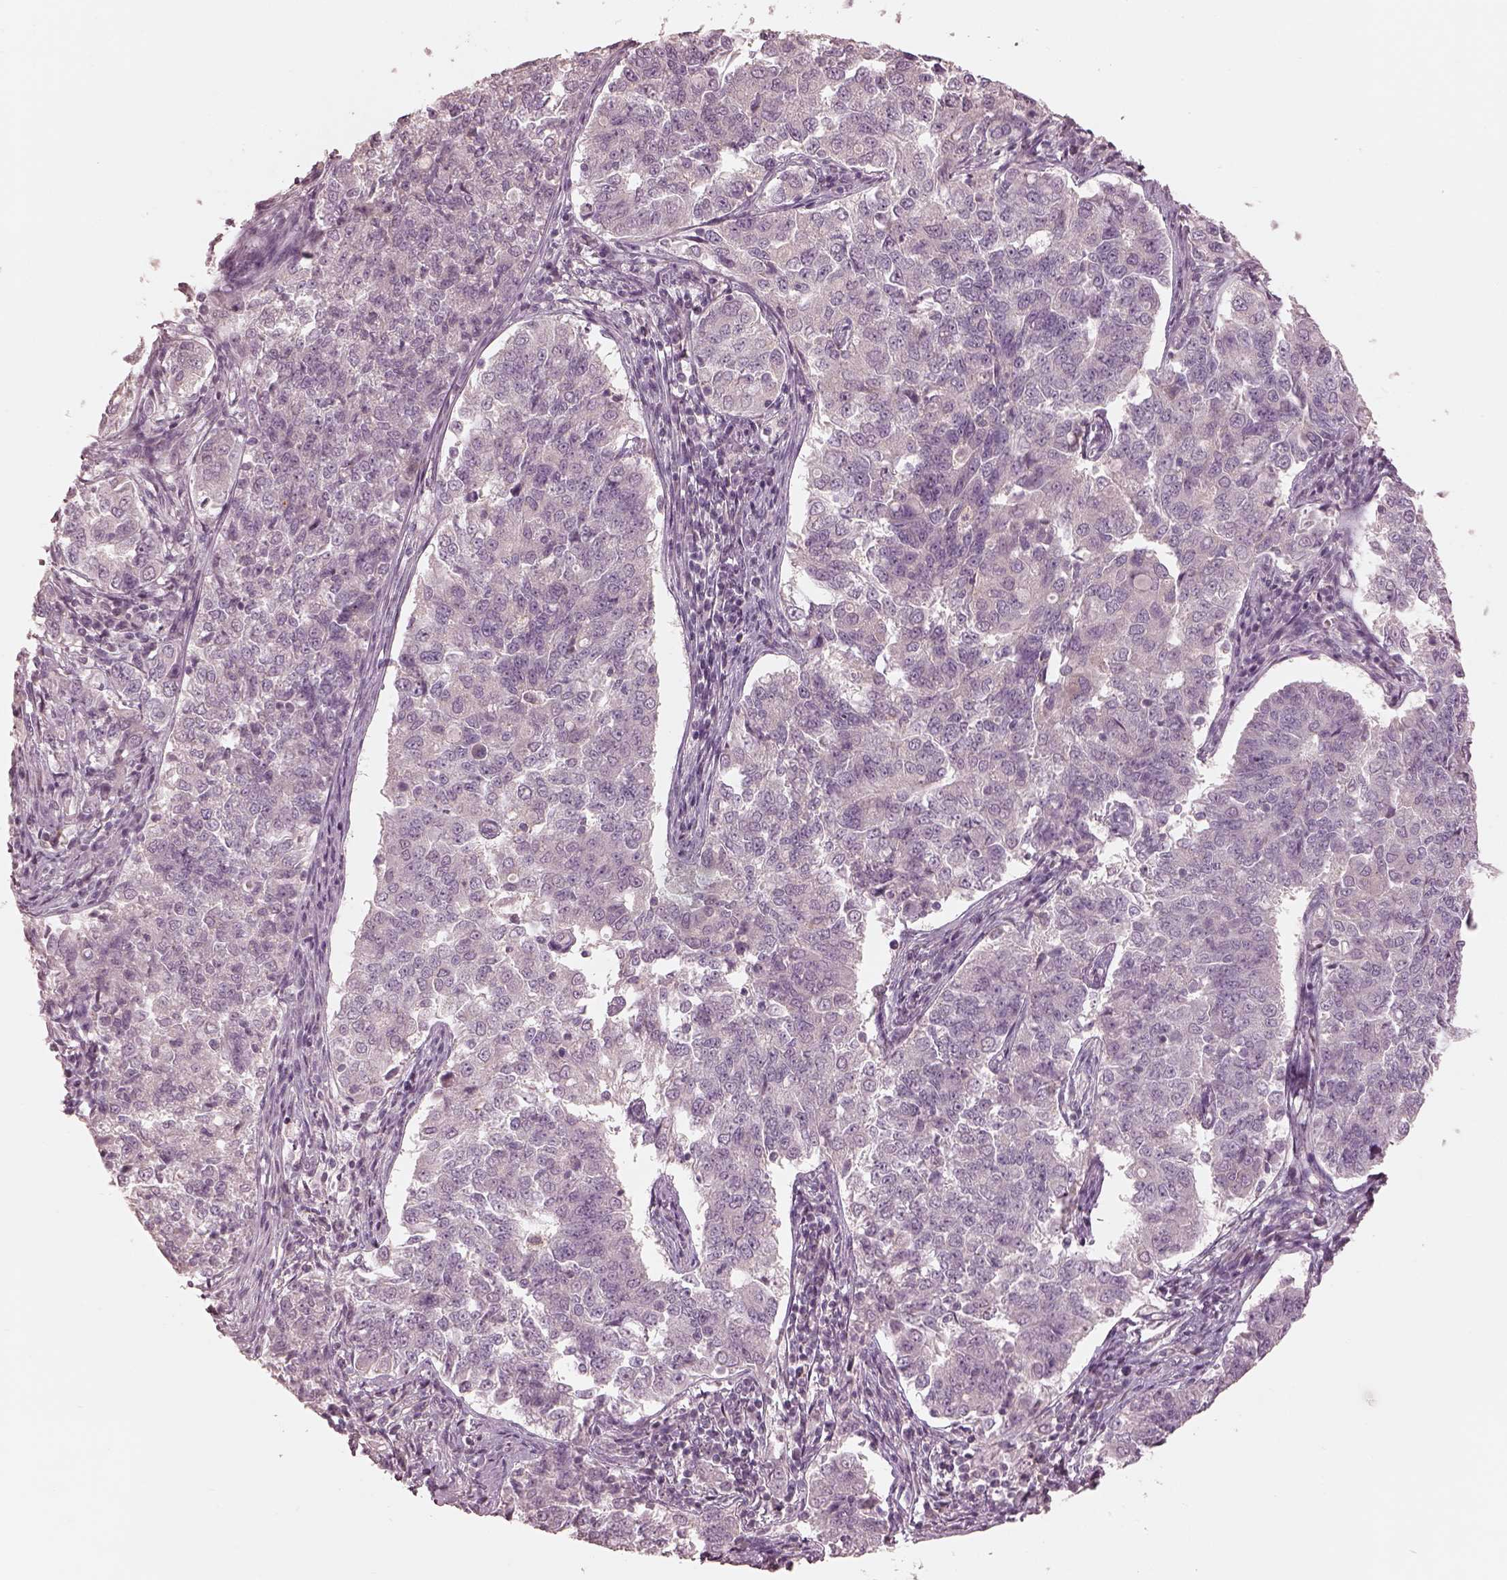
{"staining": {"intensity": "negative", "quantity": "none", "location": "none"}, "tissue": "endometrial cancer", "cell_type": "Tumor cells", "image_type": "cancer", "snomed": [{"axis": "morphology", "description": "Adenocarcinoma, NOS"}, {"axis": "topography", "description": "Endometrium"}], "caption": "Endometrial cancer was stained to show a protein in brown. There is no significant positivity in tumor cells.", "gene": "PRKACG", "patient": {"sex": "female", "age": 43}}